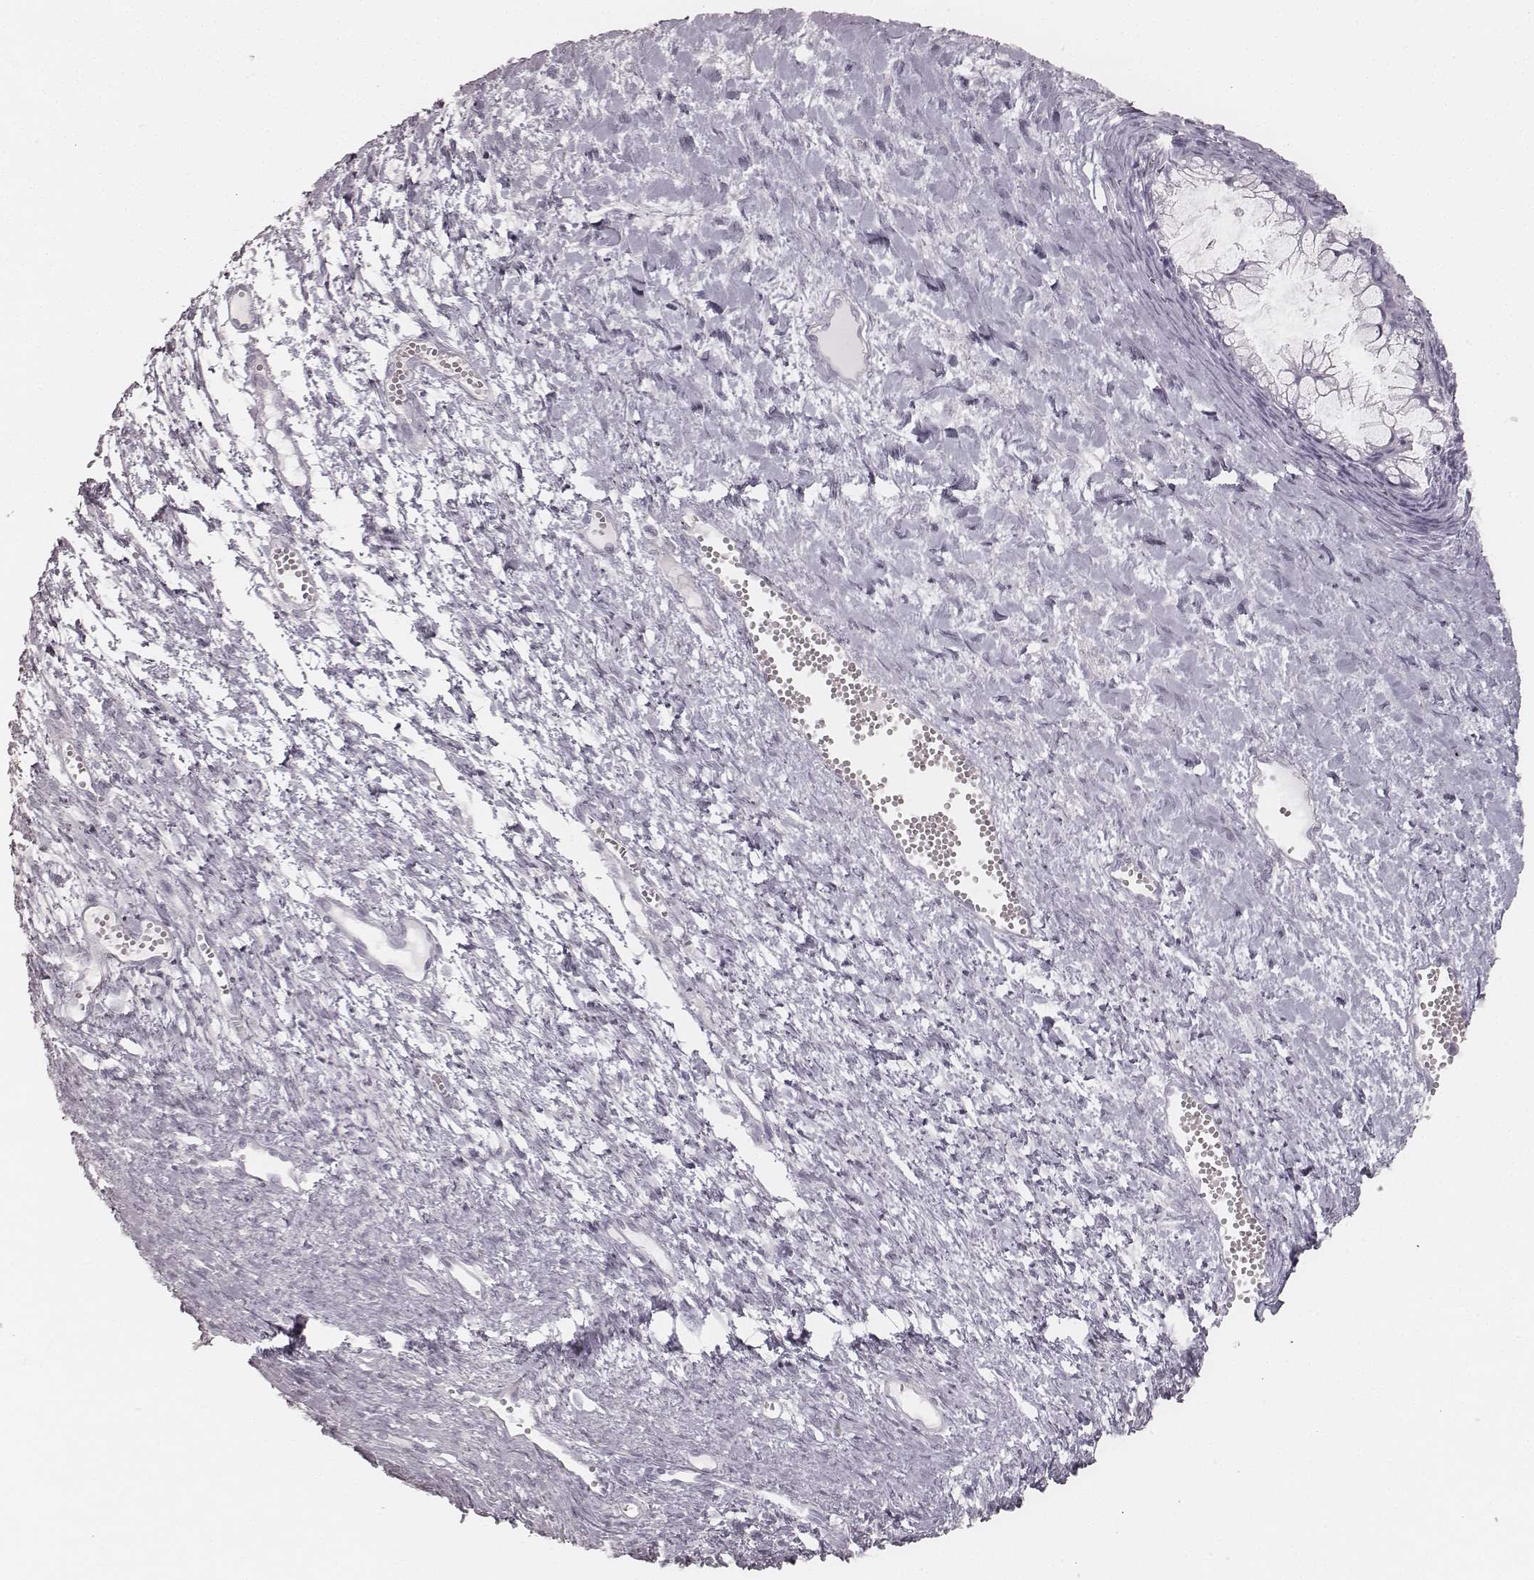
{"staining": {"intensity": "negative", "quantity": "none", "location": "none"}, "tissue": "ovarian cancer", "cell_type": "Tumor cells", "image_type": "cancer", "snomed": [{"axis": "morphology", "description": "Cystadenocarcinoma, mucinous, NOS"}, {"axis": "topography", "description": "Ovary"}], "caption": "Immunohistochemistry of human ovarian cancer (mucinous cystadenocarcinoma) shows no staining in tumor cells.", "gene": "KRT34", "patient": {"sex": "female", "age": 41}}